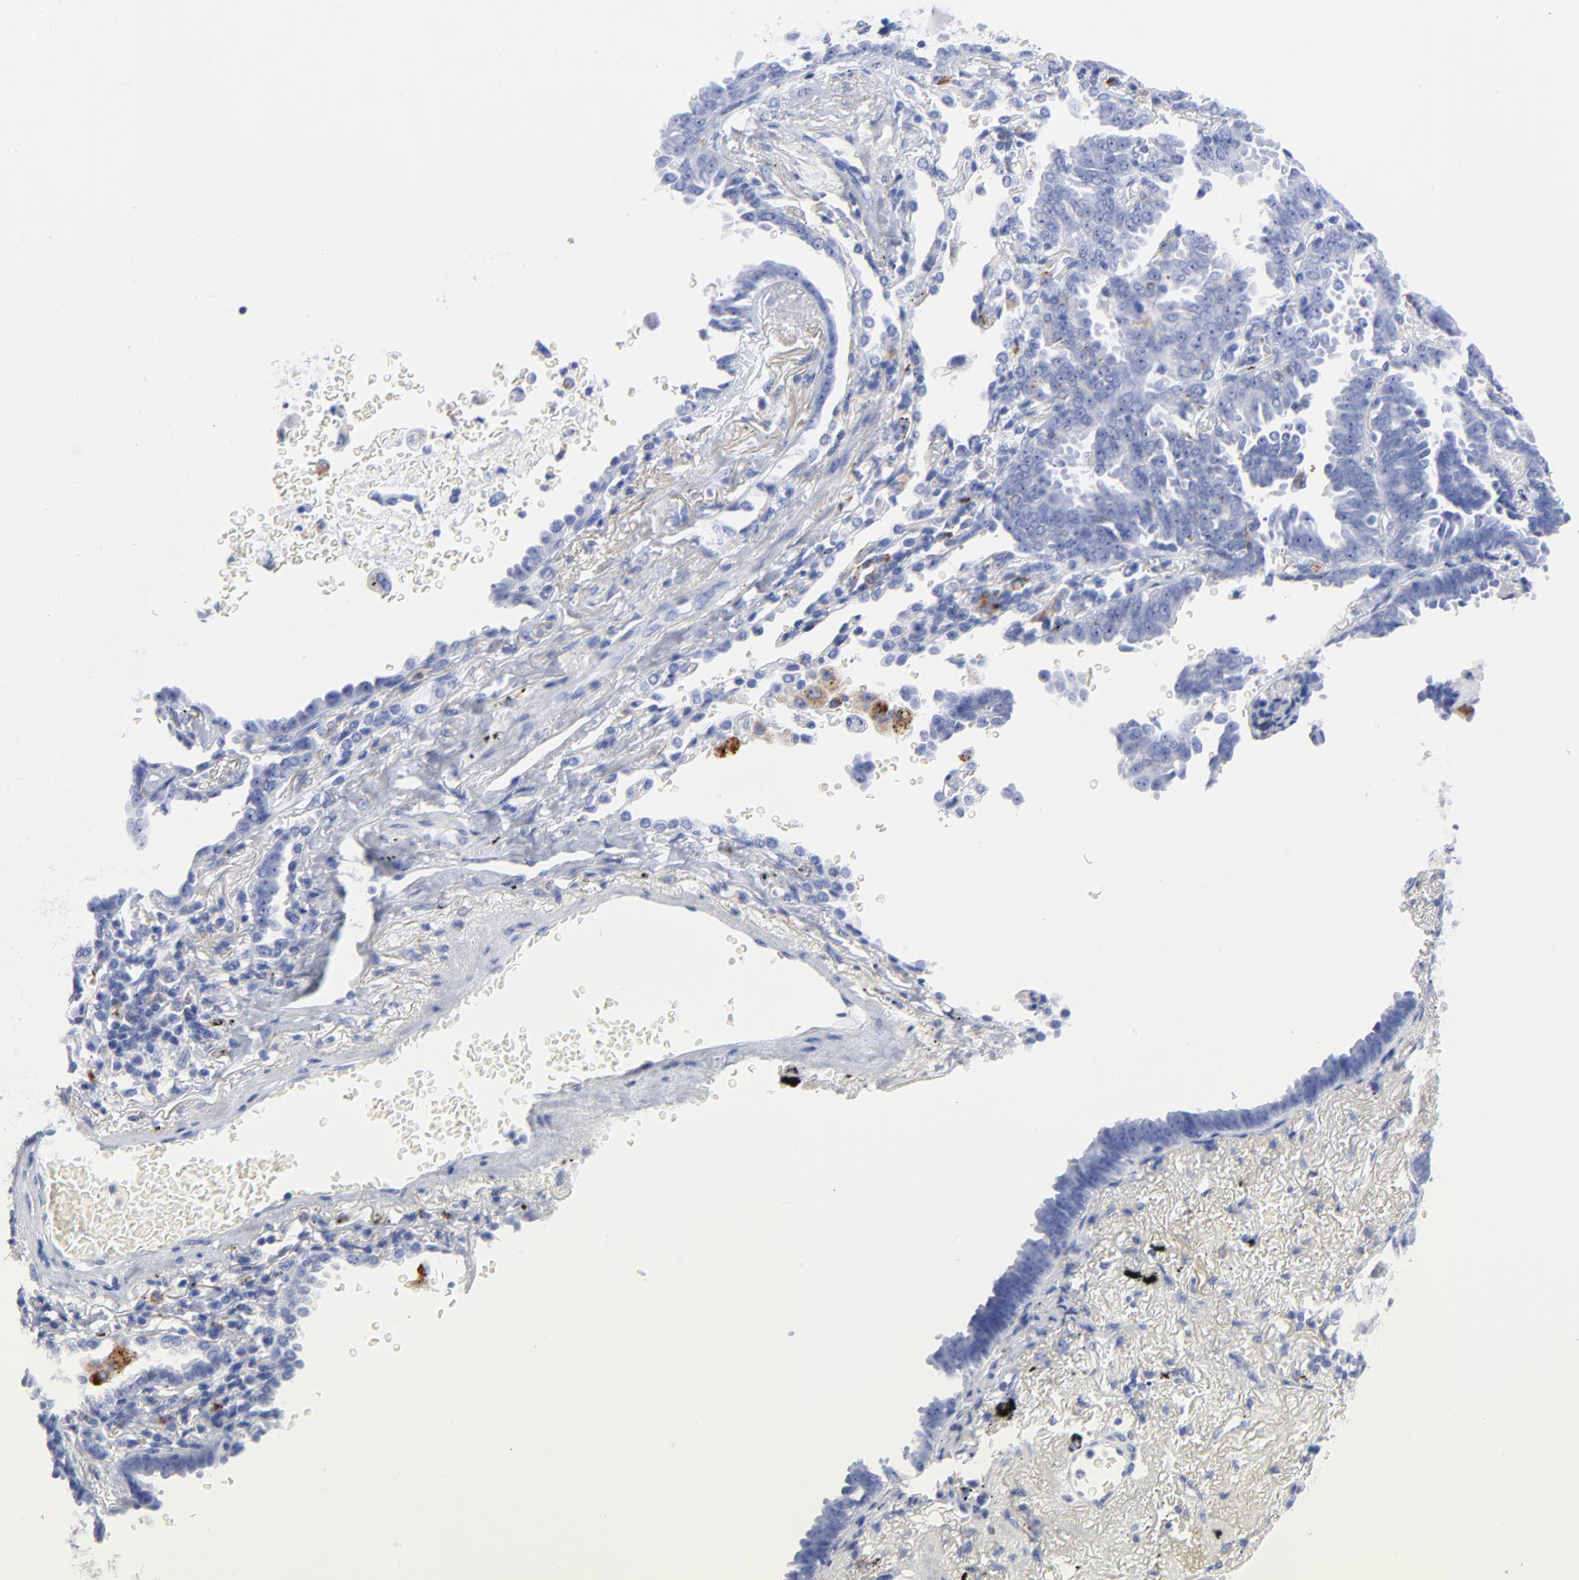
{"staining": {"intensity": "negative", "quantity": "none", "location": "none"}, "tissue": "lung cancer", "cell_type": "Tumor cells", "image_type": "cancer", "snomed": [{"axis": "morphology", "description": "Adenocarcinoma, NOS"}, {"axis": "topography", "description": "Lung"}], "caption": "DAB (3,3'-diaminobenzidine) immunohistochemical staining of human lung cancer reveals no significant expression in tumor cells.", "gene": "CPVL", "patient": {"sex": "female", "age": 64}}